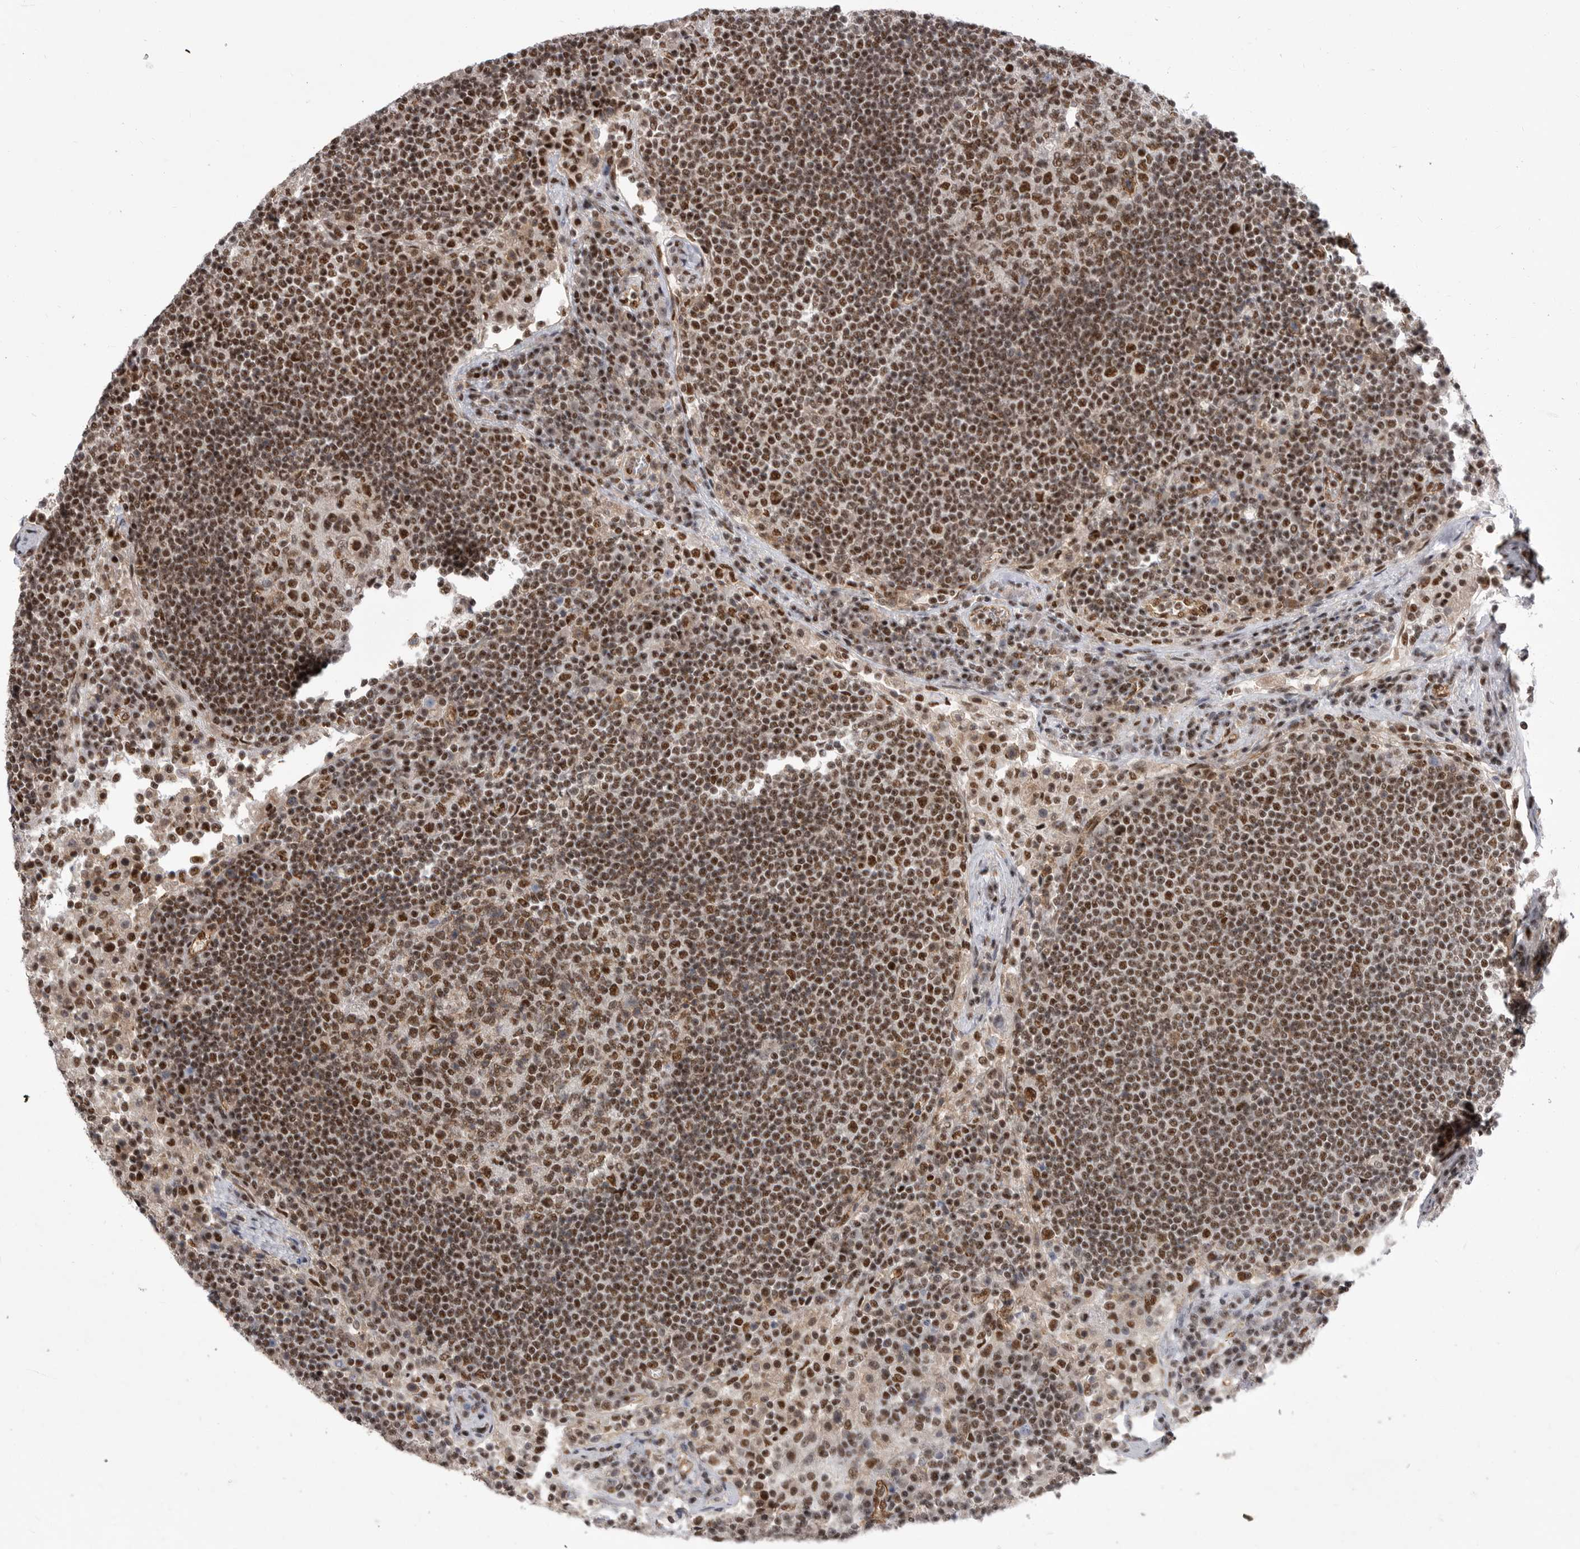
{"staining": {"intensity": "strong", "quantity": ">75%", "location": "nuclear"}, "tissue": "lymph node", "cell_type": "Germinal center cells", "image_type": "normal", "snomed": [{"axis": "morphology", "description": "Normal tissue, NOS"}, {"axis": "topography", "description": "Lymph node"}], "caption": "Immunohistochemical staining of normal human lymph node demonstrates high levels of strong nuclear positivity in about >75% of germinal center cells. (brown staining indicates protein expression, while blue staining denotes nuclei).", "gene": "PPP1R8", "patient": {"sex": "female", "age": 53}}